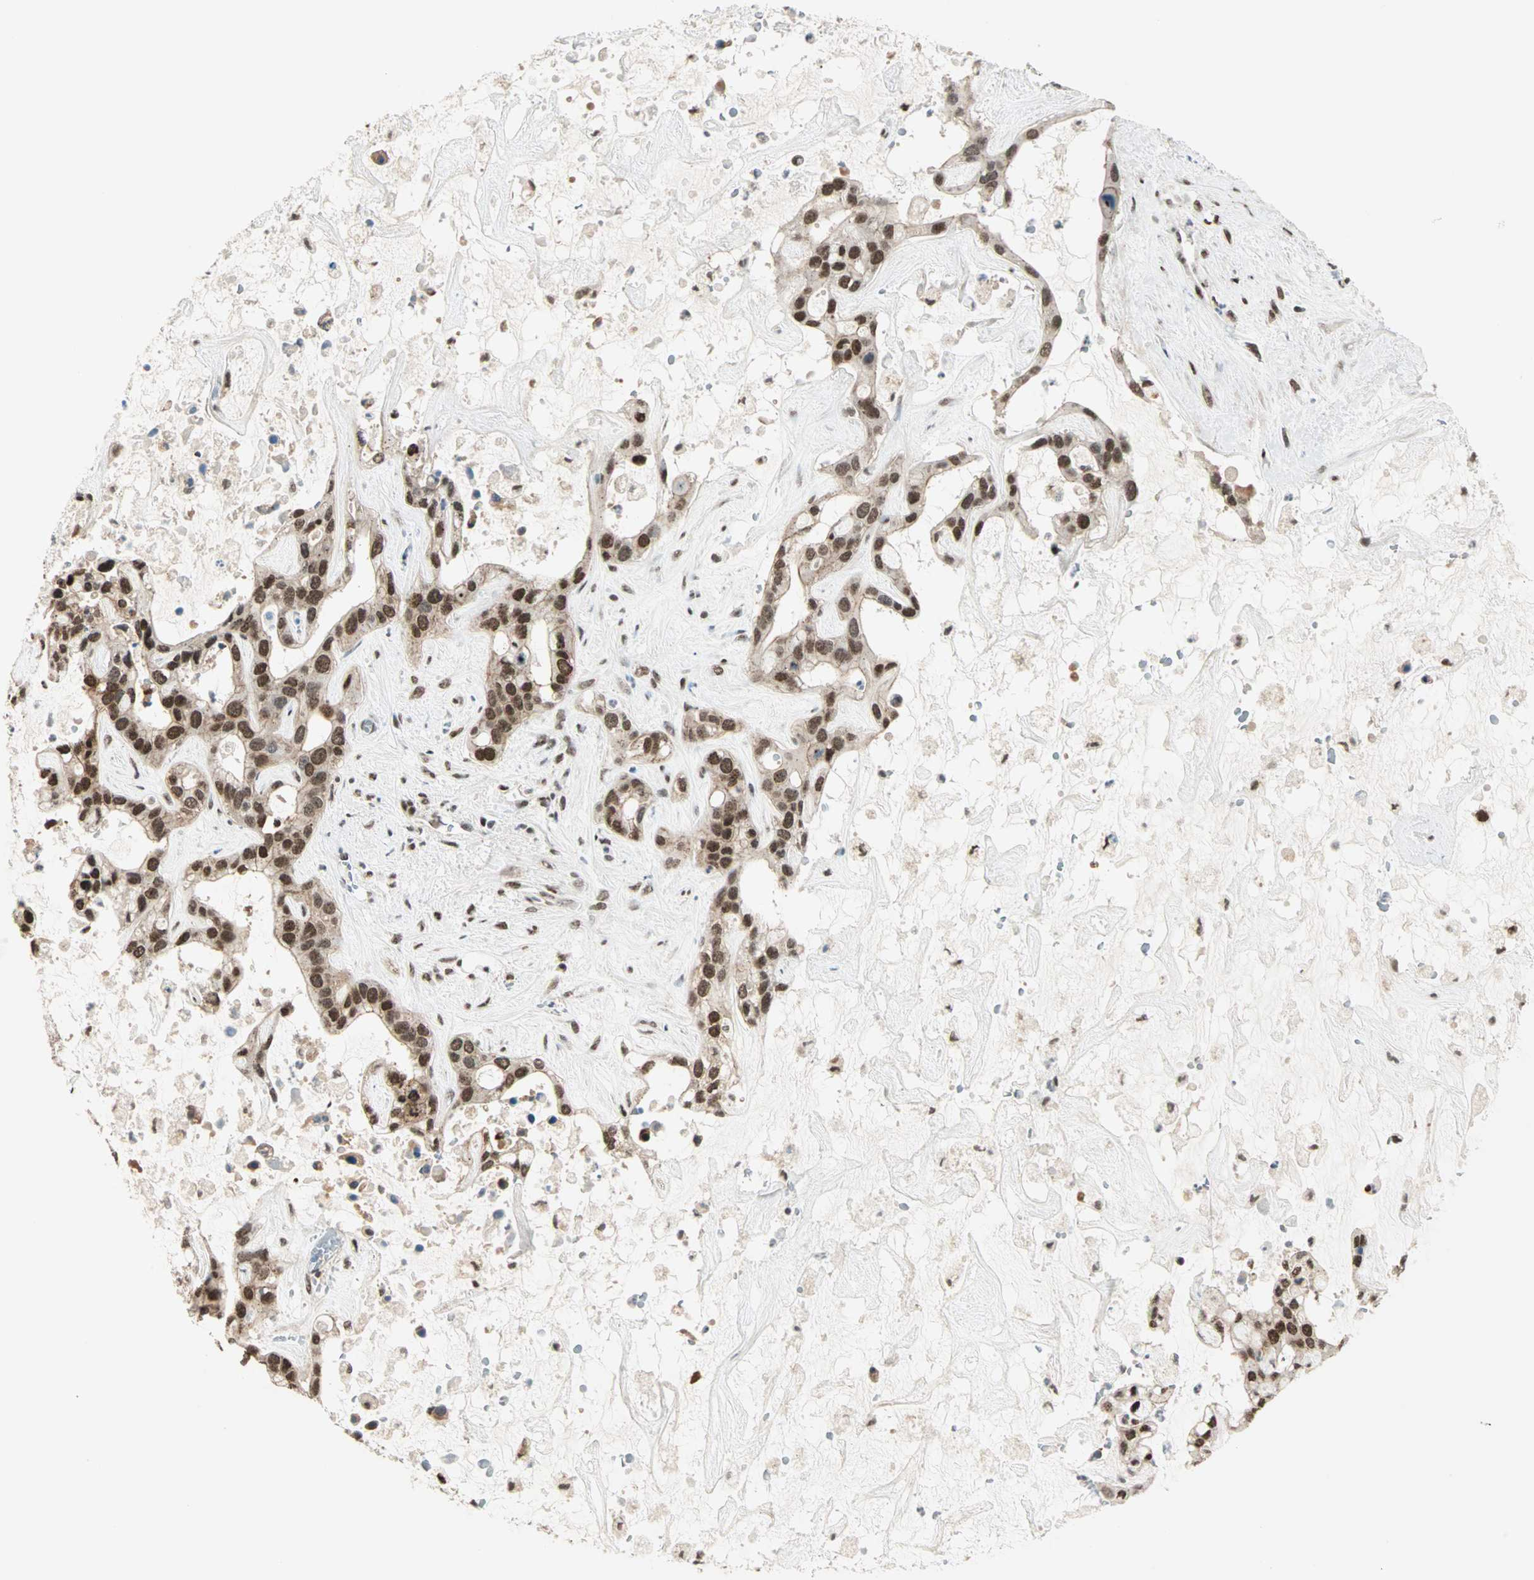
{"staining": {"intensity": "strong", "quantity": ">75%", "location": "nuclear"}, "tissue": "liver cancer", "cell_type": "Tumor cells", "image_type": "cancer", "snomed": [{"axis": "morphology", "description": "Cholangiocarcinoma"}, {"axis": "topography", "description": "Liver"}], "caption": "Protein staining displays strong nuclear staining in approximately >75% of tumor cells in liver cholangiocarcinoma.", "gene": "BLM", "patient": {"sex": "female", "age": 65}}